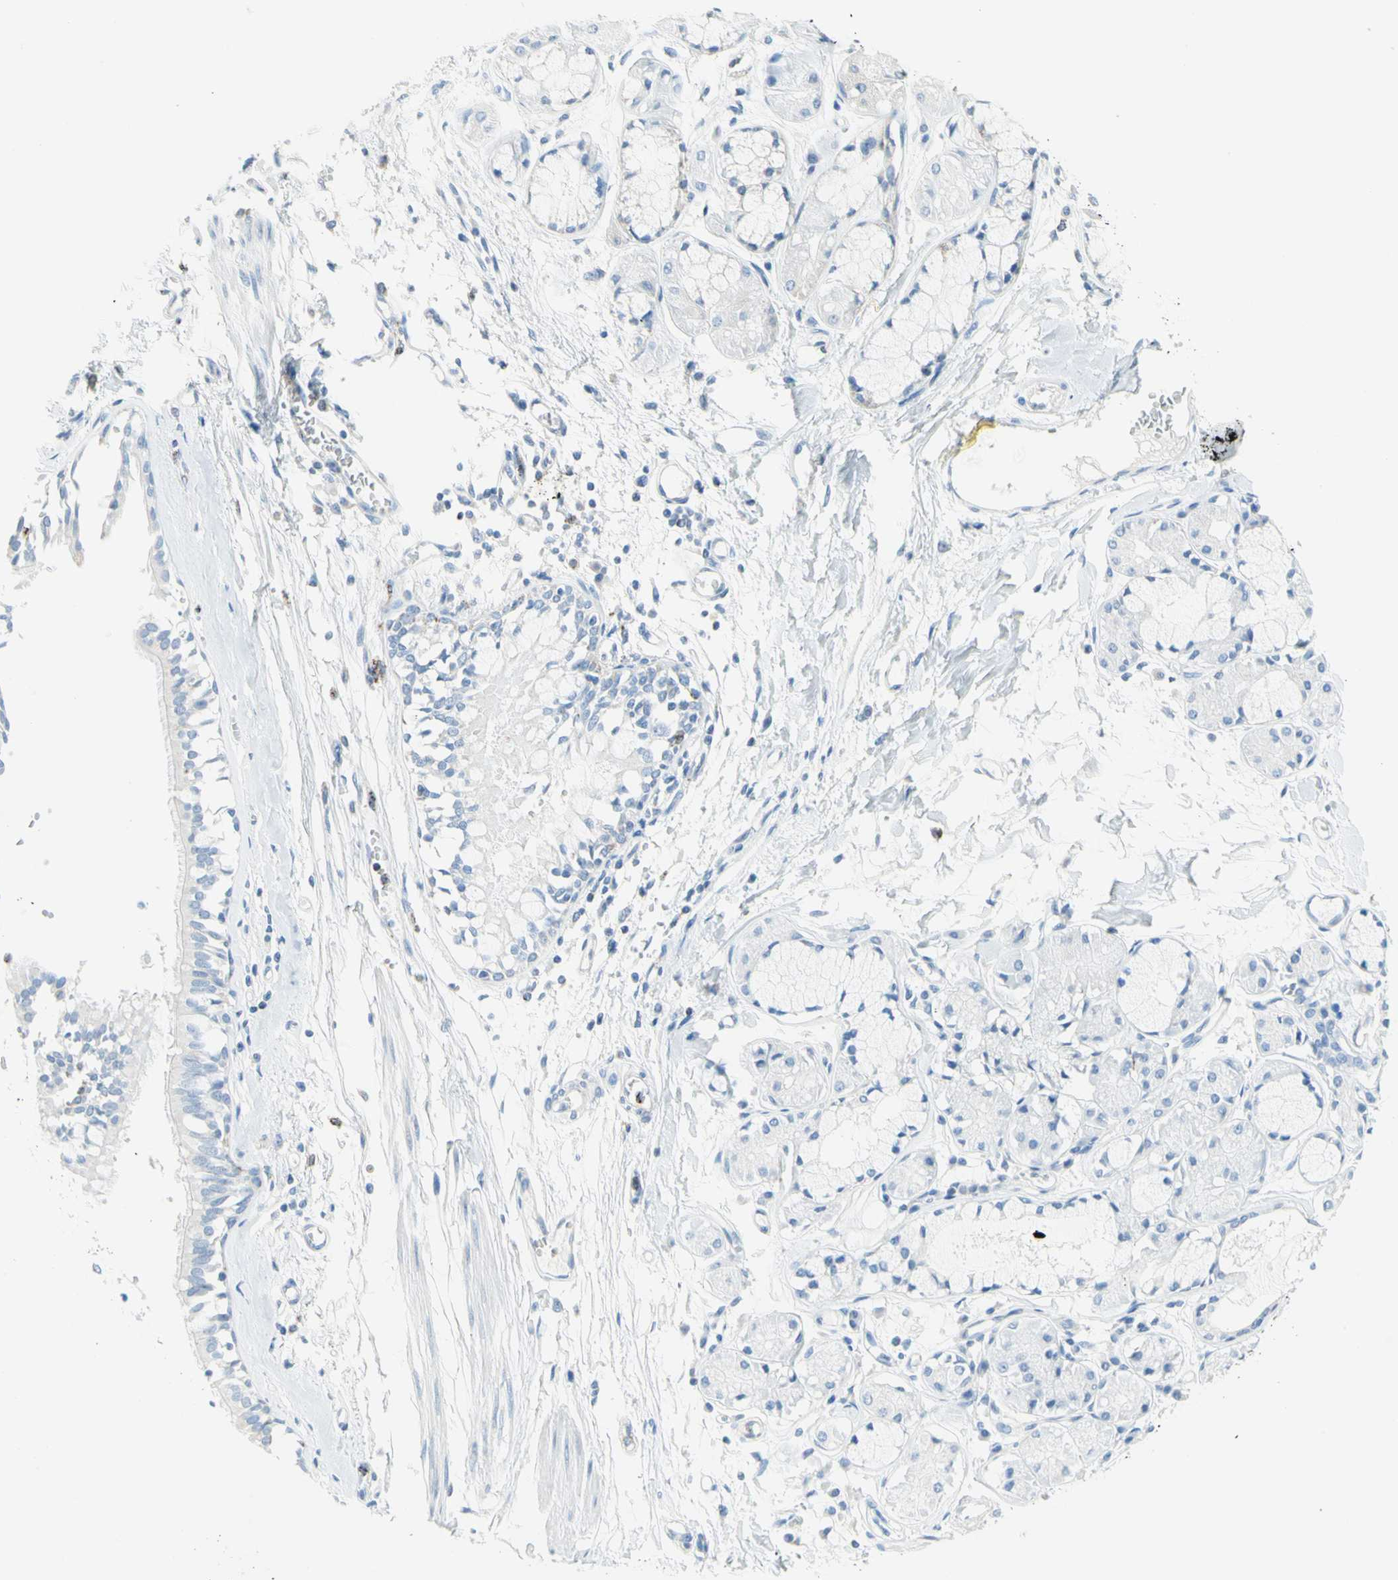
{"staining": {"intensity": "negative", "quantity": "none", "location": "none"}, "tissue": "bronchus", "cell_type": "Respiratory epithelial cells", "image_type": "normal", "snomed": [{"axis": "morphology", "description": "Normal tissue, NOS"}, {"axis": "topography", "description": "Bronchus"}, {"axis": "topography", "description": "Lung"}], "caption": "Photomicrograph shows no protein positivity in respiratory epithelial cells of benign bronchus.", "gene": "CYSLTR1", "patient": {"sex": "female", "age": 56}}